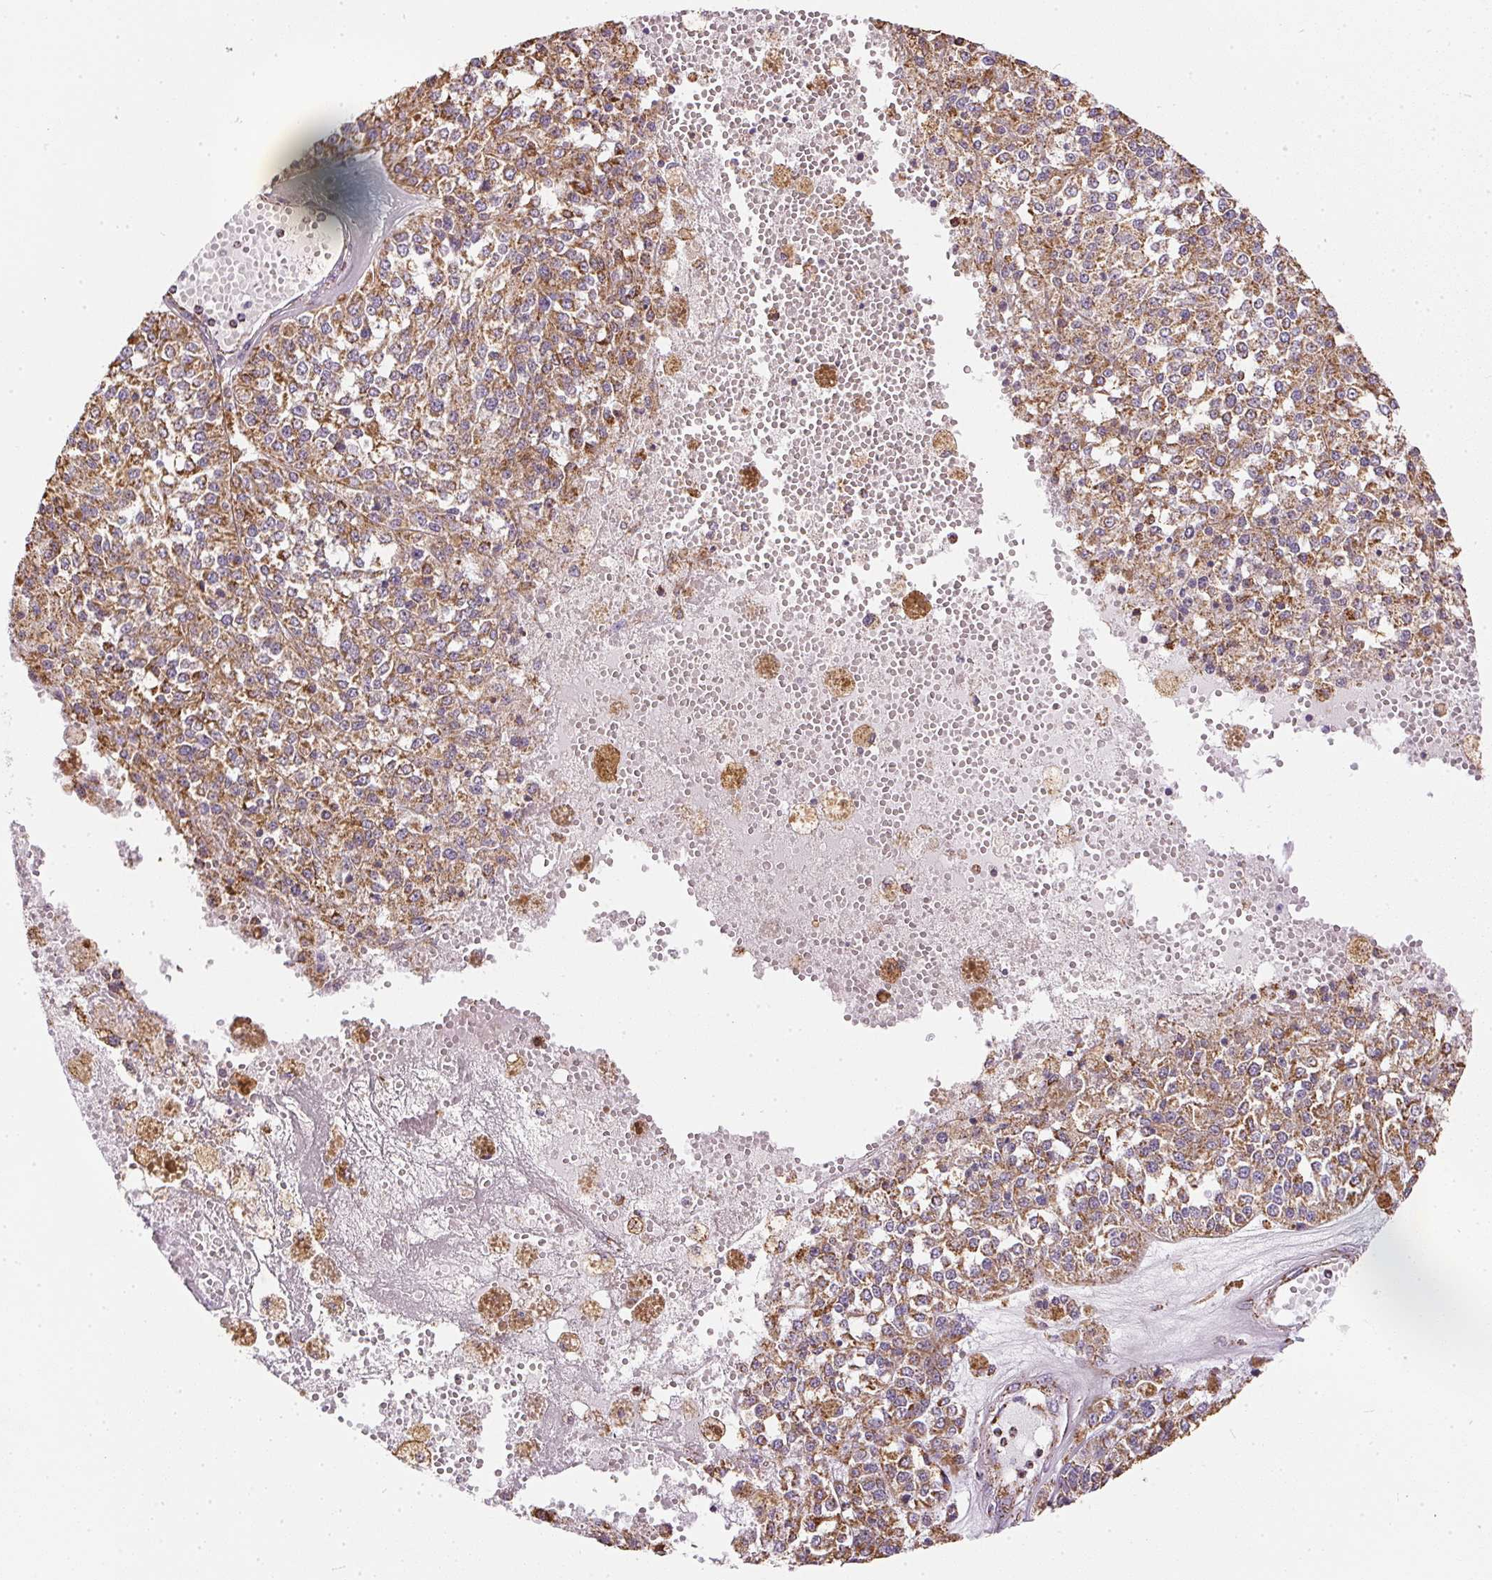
{"staining": {"intensity": "moderate", "quantity": ">75%", "location": "cytoplasmic/membranous"}, "tissue": "melanoma", "cell_type": "Tumor cells", "image_type": "cancer", "snomed": [{"axis": "morphology", "description": "Malignant melanoma, Metastatic site"}, {"axis": "topography", "description": "Lymph node"}], "caption": "Immunohistochemical staining of melanoma reveals medium levels of moderate cytoplasmic/membranous protein positivity in about >75% of tumor cells.", "gene": "MAPK11", "patient": {"sex": "female", "age": 64}}